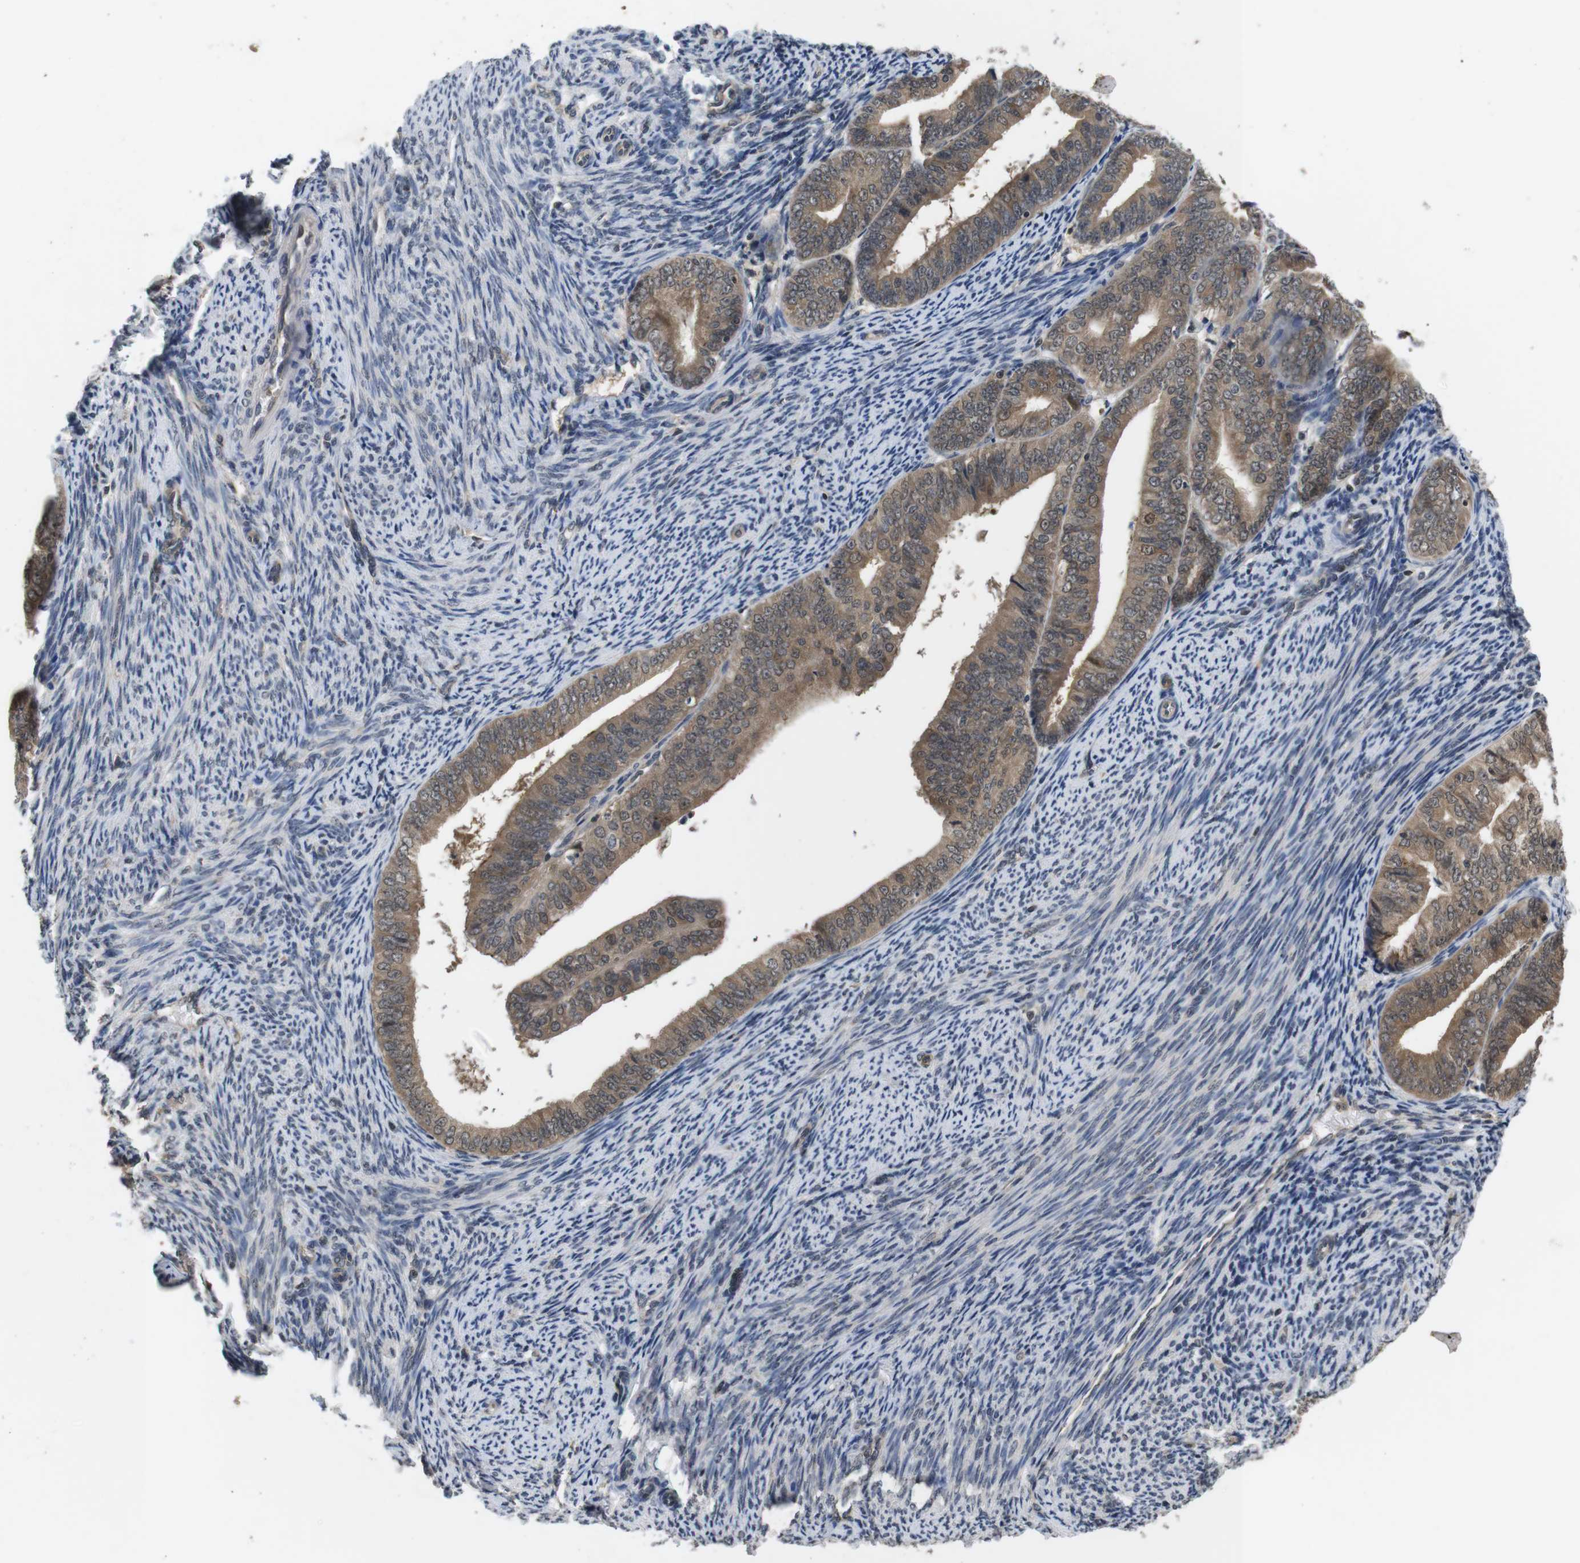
{"staining": {"intensity": "moderate", "quantity": ">75%", "location": "cytoplasmic/membranous"}, "tissue": "endometrial cancer", "cell_type": "Tumor cells", "image_type": "cancer", "snomed": [{"axis": "morphology", "description": "Adenocarcinoma, NOS"}, {"axis": "topography", "description": "Endometrium"}], "caption": "Endometrial cancer (adenocarcinoma) stained with DAB immunohistochemistry (IHC) displays medium levels of moderate cytoplasmic/membranous expression in approximately >75% of tumor cells. (brown staining indicates protein expression, while blue staining denotes nuclei).", "gene": "FADD", "patient": {"sex": "female", "age": 63}}